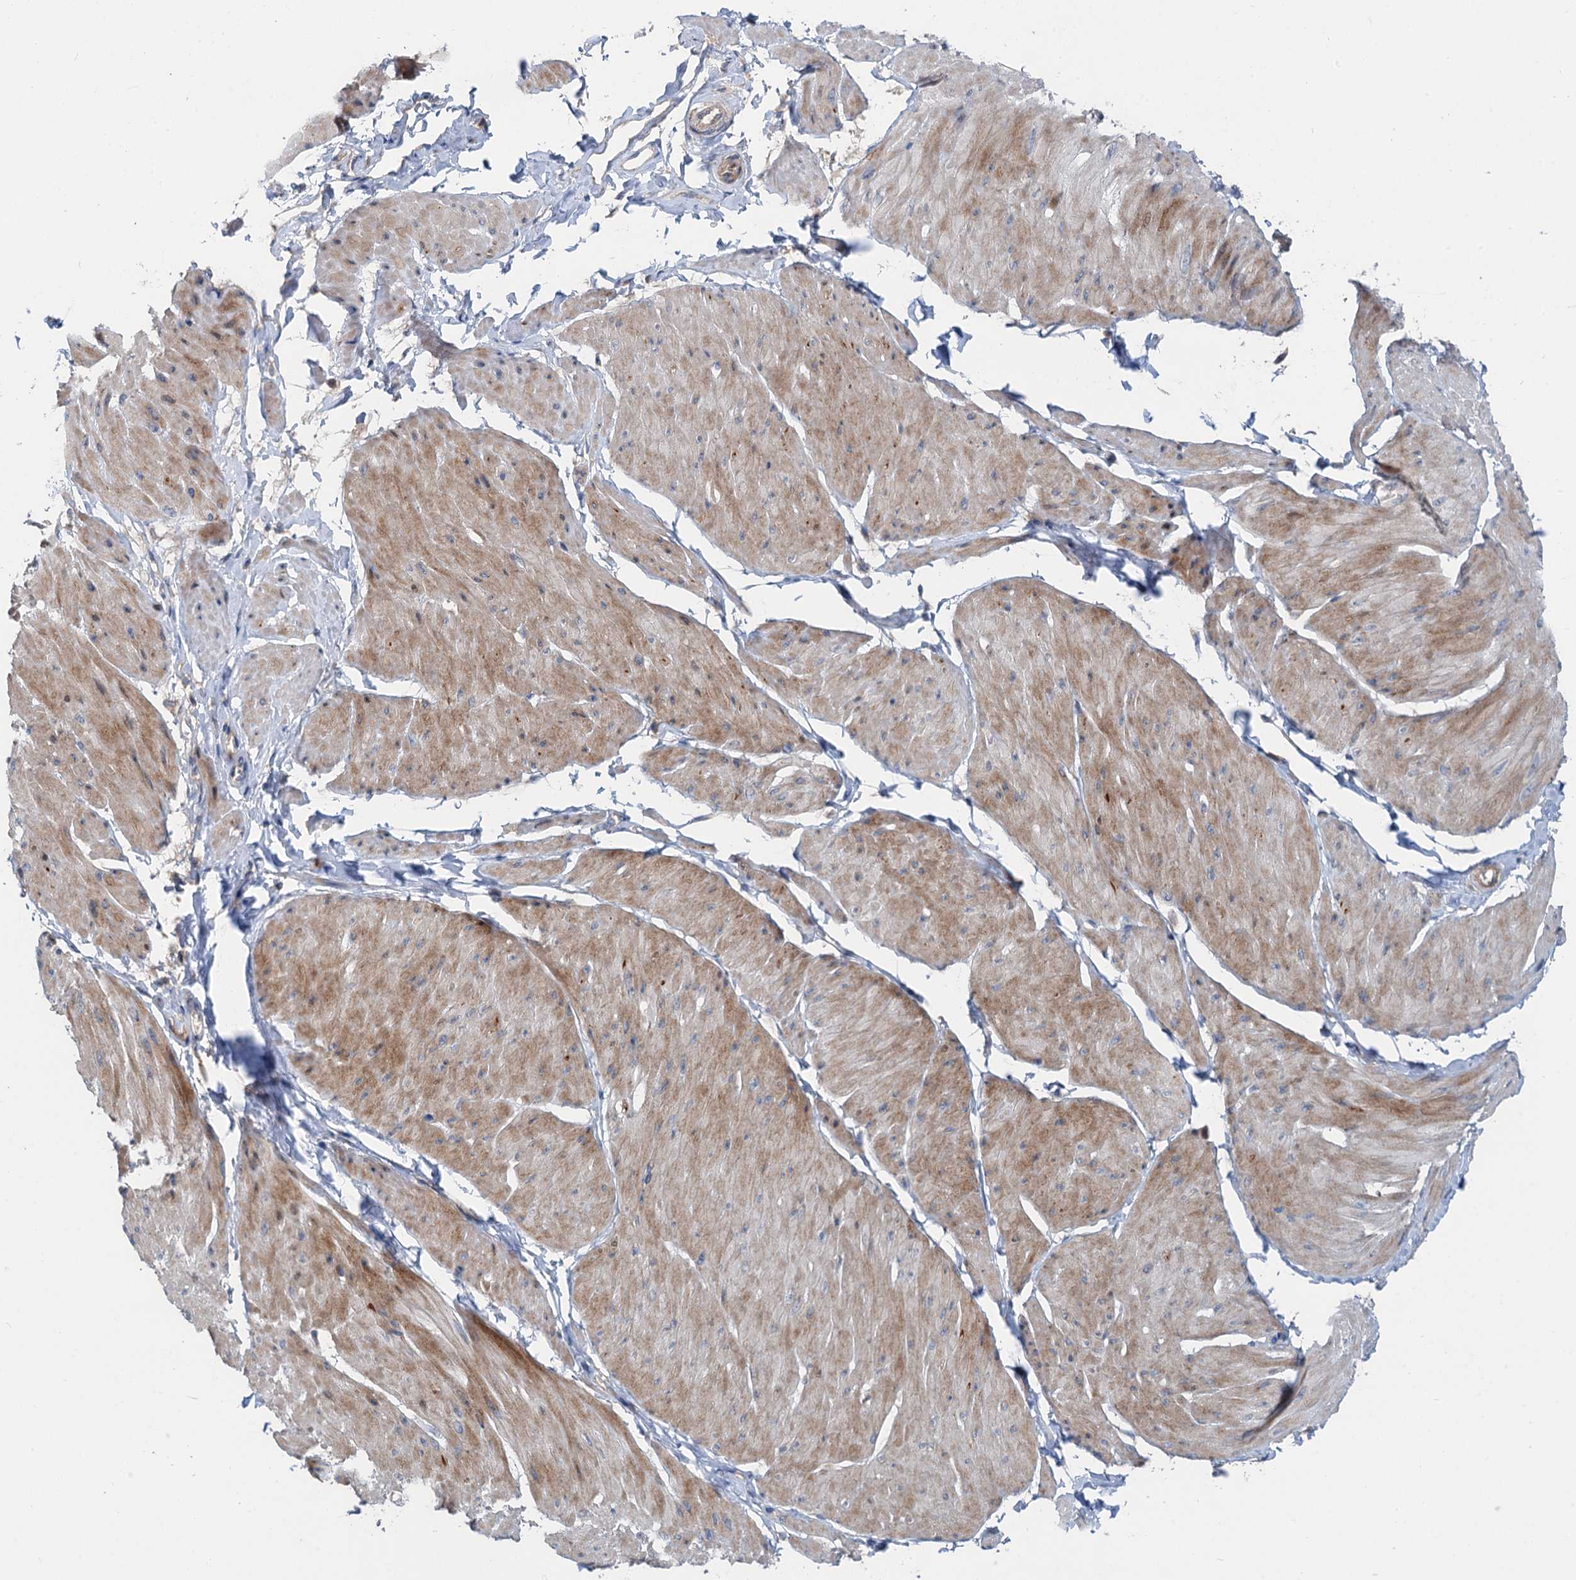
{"staining": {"intensity": "moderate", "quantity": "25%-75%", "location": "cytoplasmic/membranous"}, "tissue": "smooth muscle", "cell_type": "Smooth muscle cells", "image_type": "normal", "snomed": [{"axis": "morphology", "description": "Urothelial carcinoma, High grade"}, {"axis": "topography", "description": "Urinary bladder"}], "caption": "Normal smooth muscle shows moderate cytoplasmic/membranous expression in about 25%-75% of smooth muscle cells.", "gene": "ANKRD26", "patient": {"sex": "male", "age": 46}}